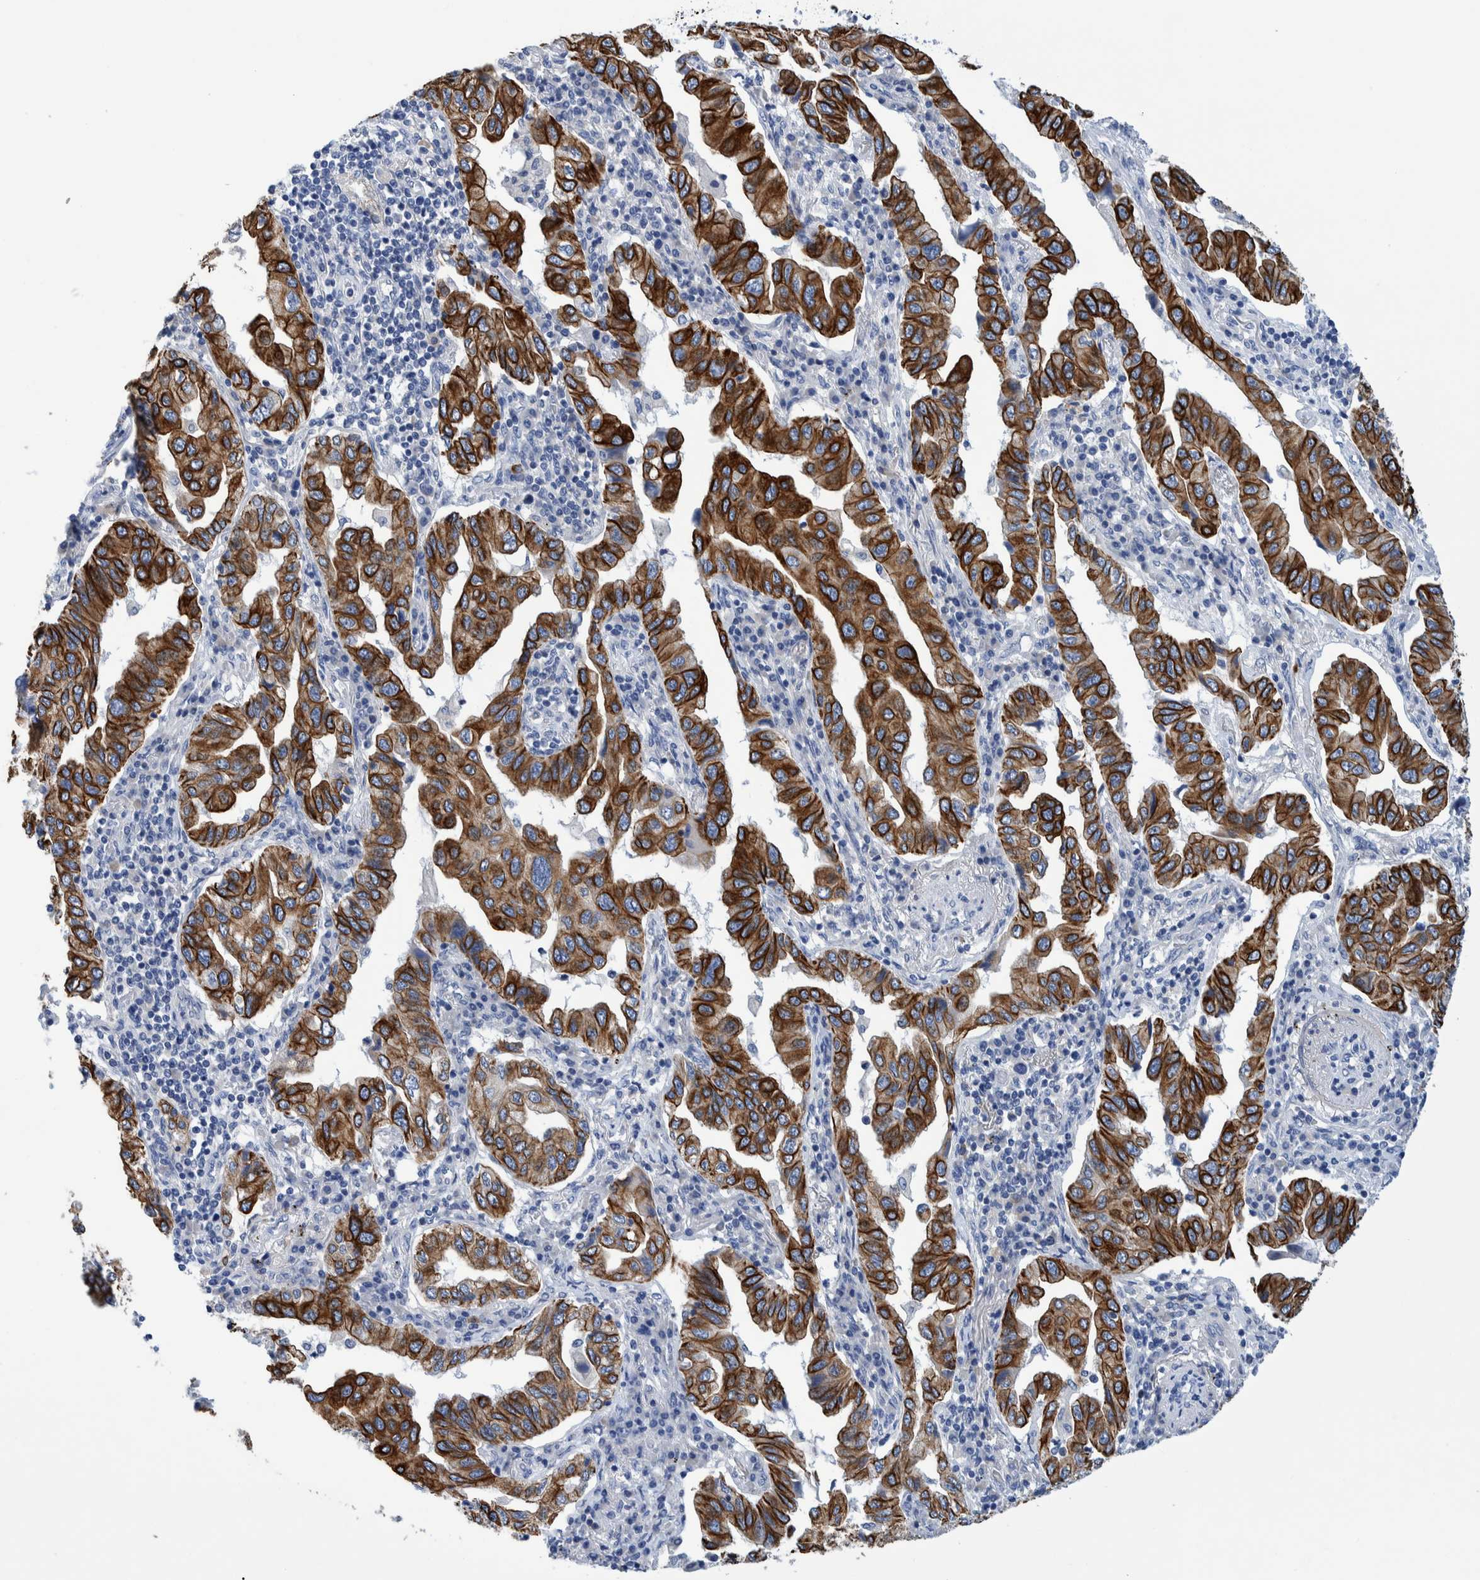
{"staining": {"intensity": "strong", "quantity": ">75%", "location": "cytoplasmic/membranous"}, "tissue": "lung cancer", "cell_type": "Tumor cells", "image_type": "cancer", "snomed": [{"axis": "morphology", "description": "Adenocarcinoma, NOS"}, {"axis": "topography", "description": "Lung"}], "caption": "Human lung cancer (adenocarcinoma) stained for a protein (brown) demonstrates strong cytoplasmic/membranous positive staining in about >75% of tumor cells.", "gene": "MKS1", "patient": {"sex": "female", "age": 65}}